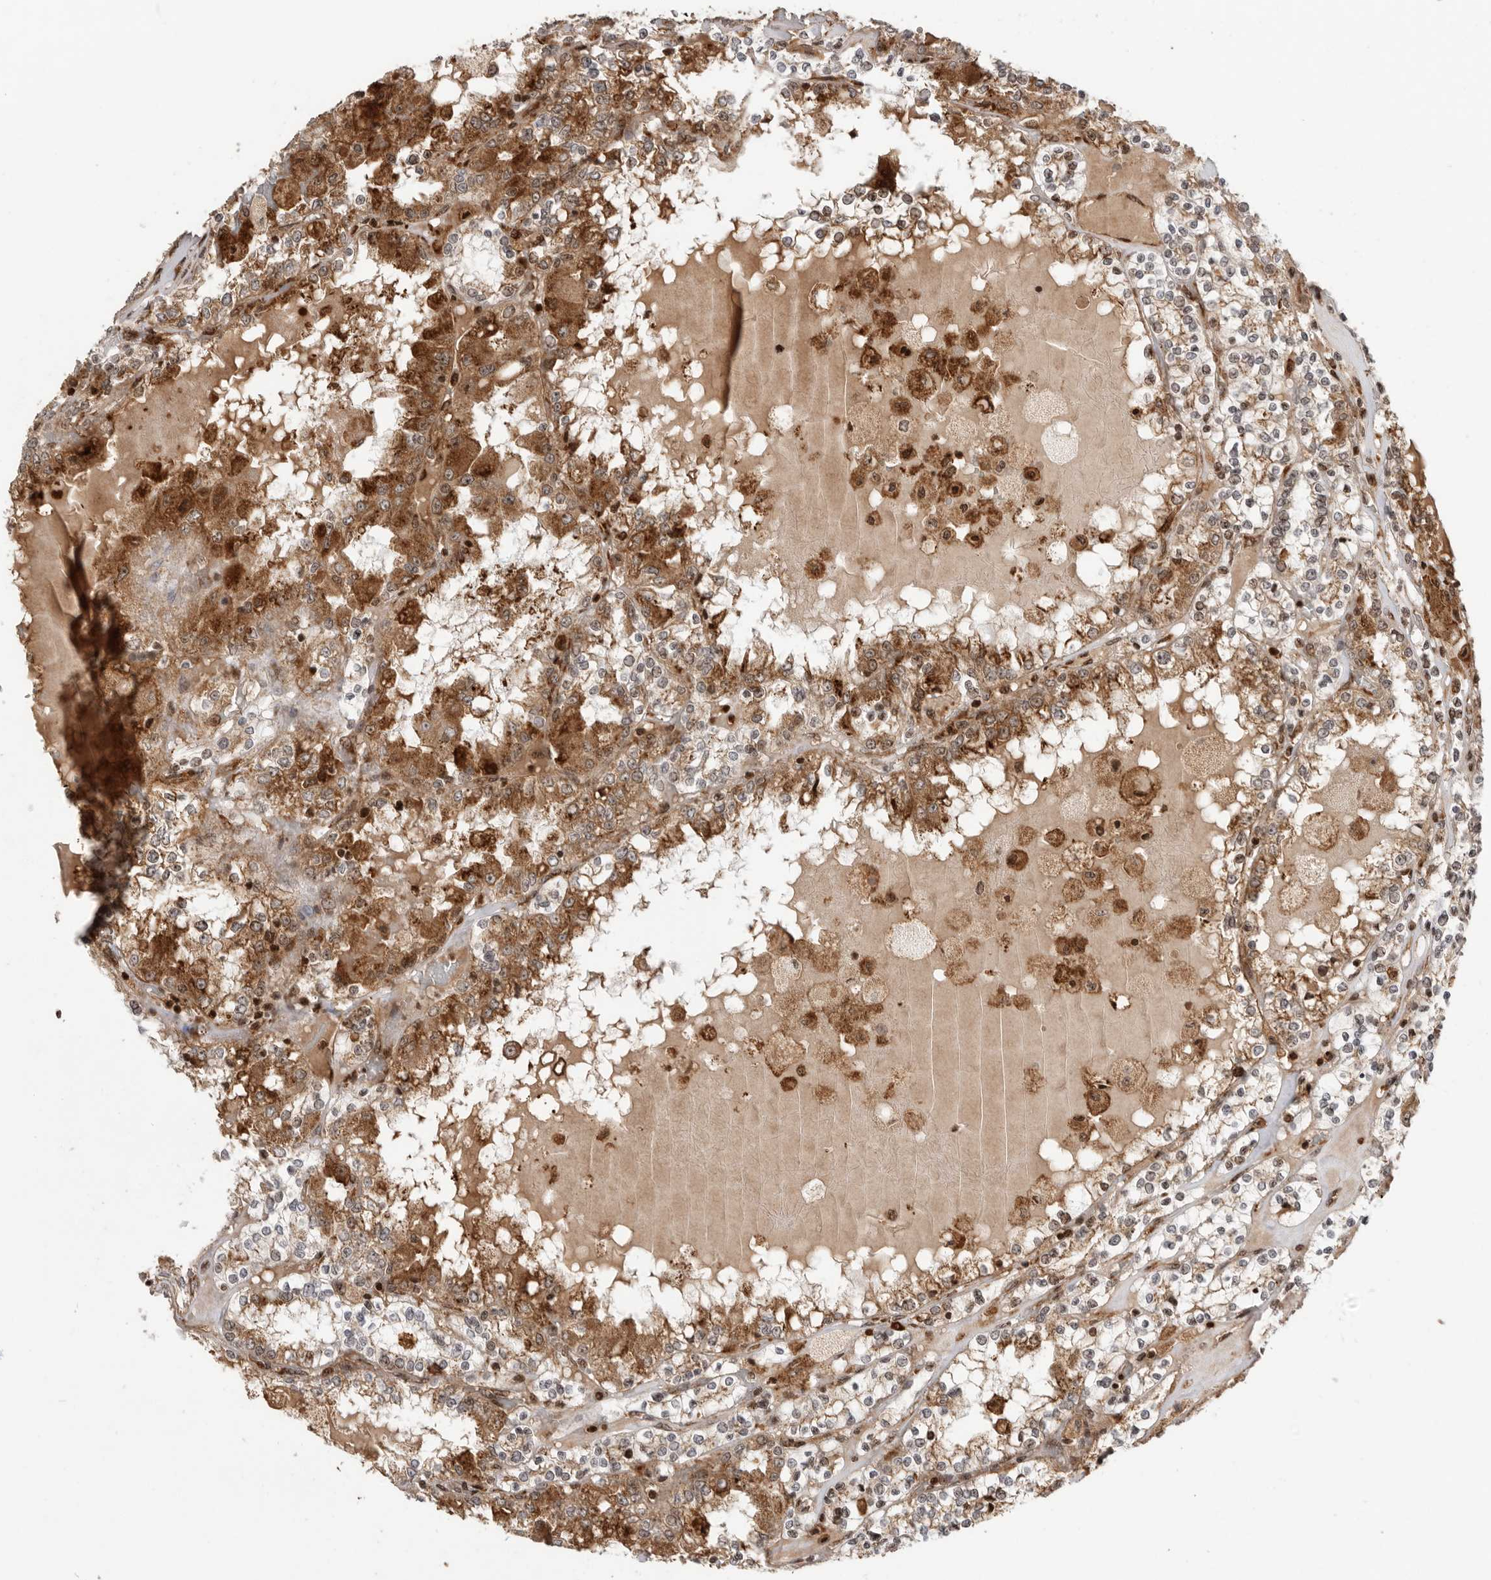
{"staining": {"intensity": "moderate", "quantity": ">75%", "location": "cytoplasmic/membranous"}, "tissue": "renal cancer", "cell_type": "Tumor cells", "image_type": "cancer", "snomed": [{"axis": "morphology", "description": "Adenocarcinoma, NOS"}, {"axis": "topography", "description": "Kidney"}], "caption": "Human renal cancer (adenocarcinoma) stained with a protein marker exhibits moderate staining in tumor cells.", "gene": "FZD3", "patient": {"sex": "female", "age": 56}}